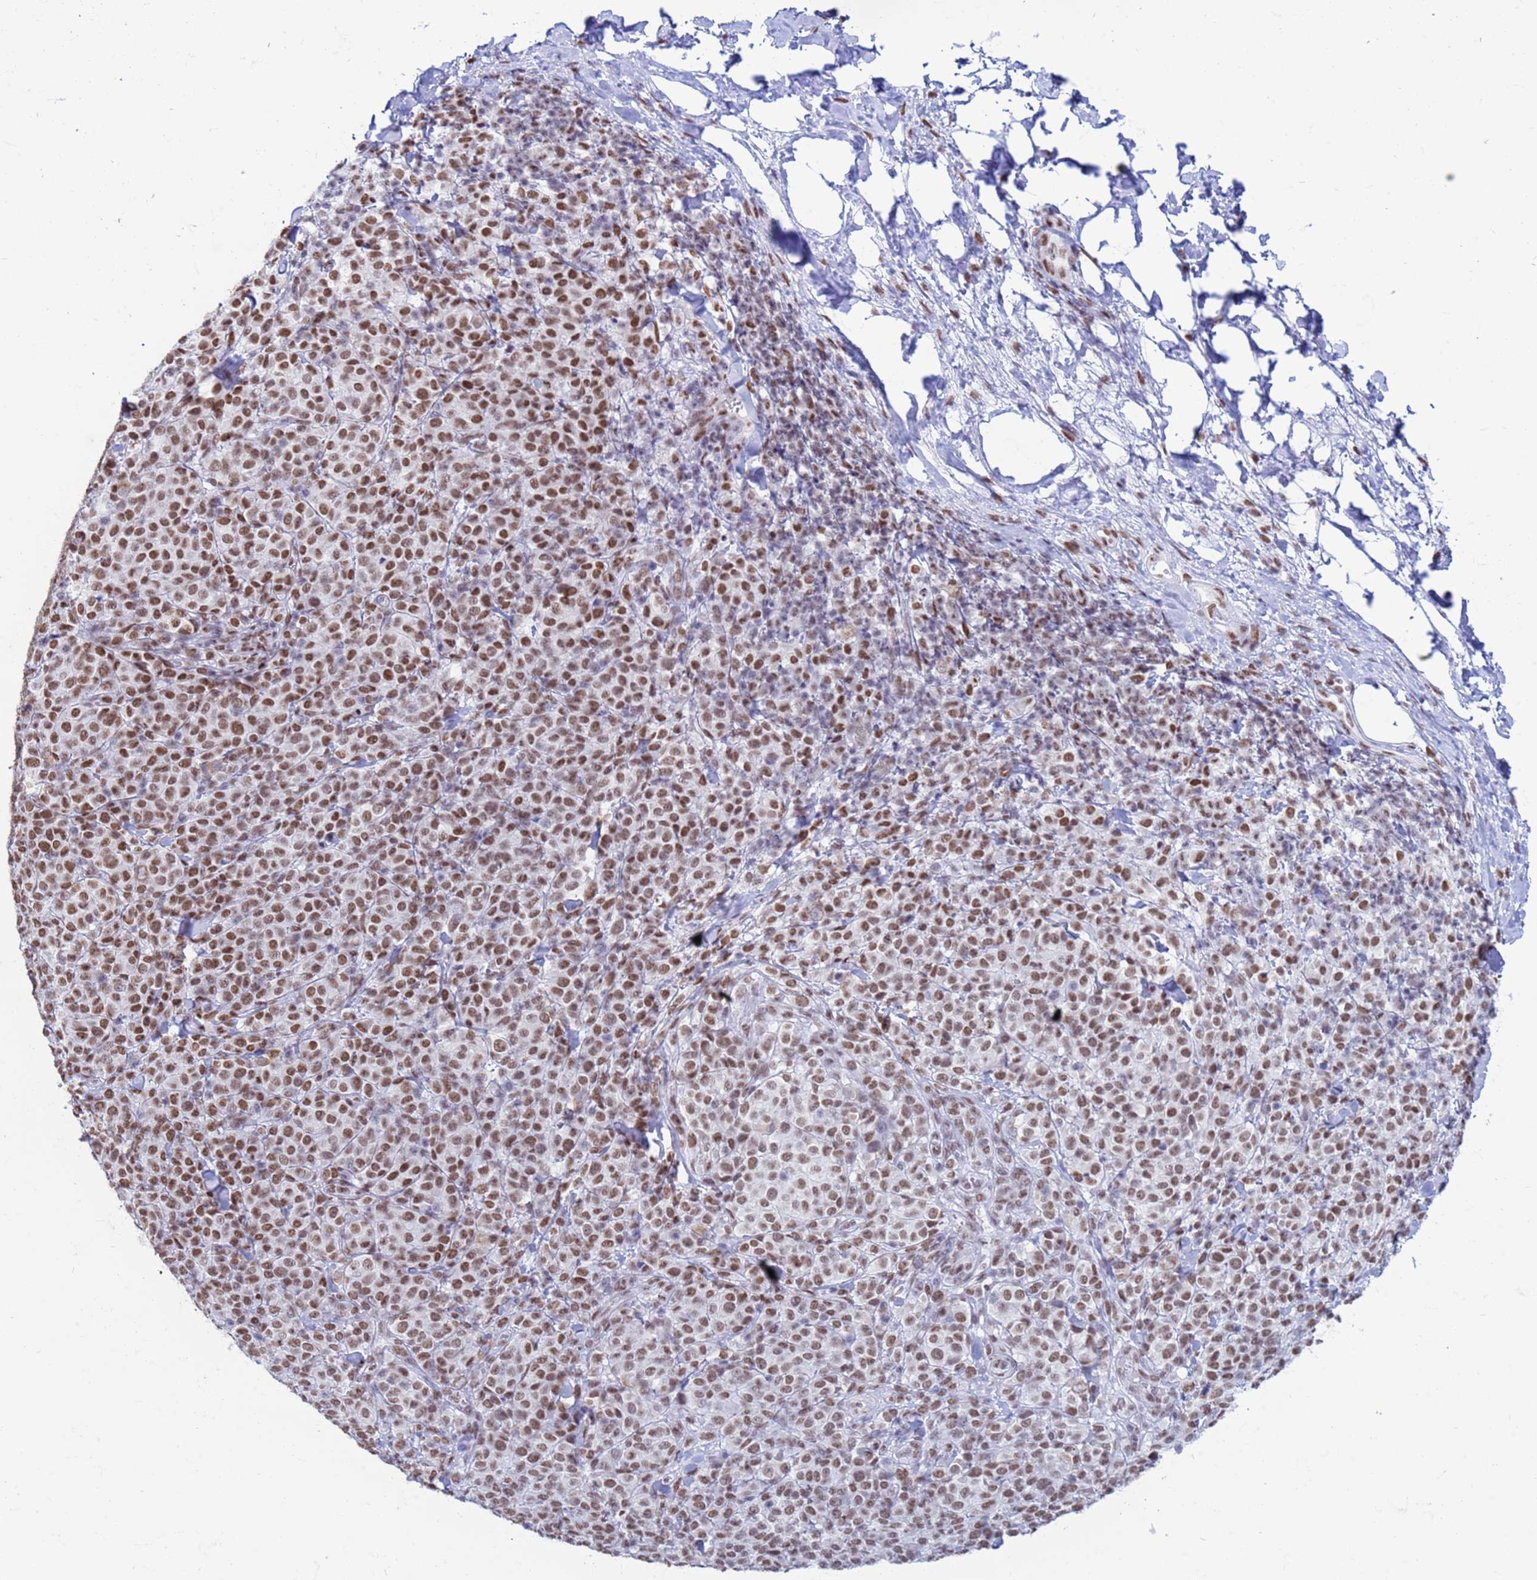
{"staining": {"intensity": "moderate", "quantity": ">75%", "location": "nuclear"}, "tissue": "melanoma", "cell_type": "Tumor cells", "image_type": "cancer", "snomed": [{"axis": "morphology", "description": "Normal tissue, NOS"}, {"axis": "morphology", "description": "Malignant melanoma, NOS"}, {"axis": "topography", "description": "Skin"}], "caption": "Immunohistochemistry of melanoma exhibits medium levels of moderate nuclear positivity in approximately >75% of tumor cells.", "gene": "FAM170B", "patient": {"sex": "female", "age": 34}}